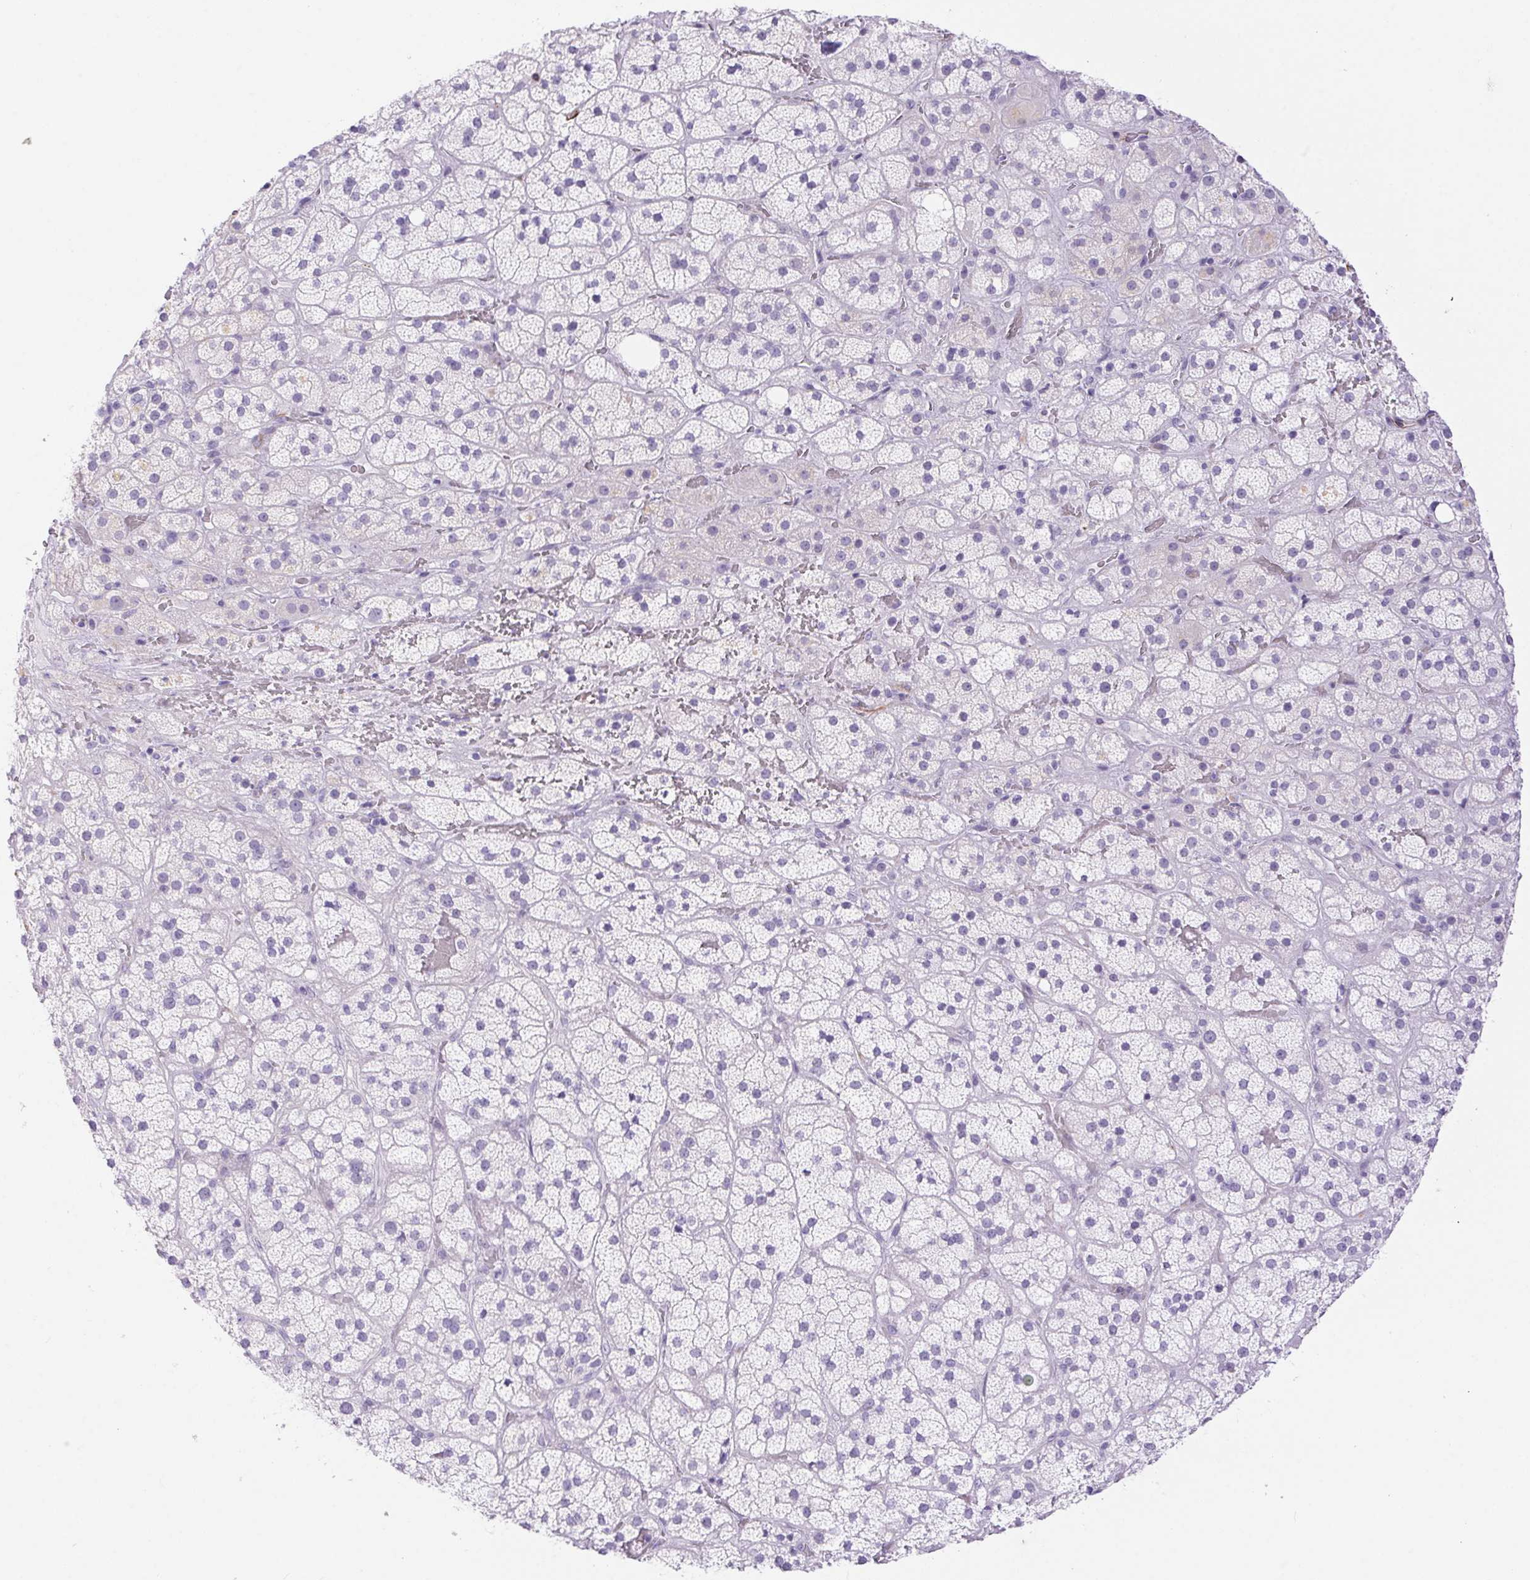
{"staining": {"intensity": "negative", "quantity": "none", "location": "none"}, "tissue": "adrenal gland", "cell_type": "Glandular cells", "image_type": "normal", "snomed": [{"axis": "morphology", "description": "Normal tissue, NOS"}, {"axis": "topography", "description": "Adrenal gland"}], "caption": "Unremarkable adrenal gland was stained to show a protein in brown. There is no significant expression in glandular cells. (Stains: DAB immunohistochemistry with hematoxylin counter stain, Microscopy: brightfield microscopy at high magnification).", "gene": "ERP27", "patient": {"sex": "male", "age": 57}}